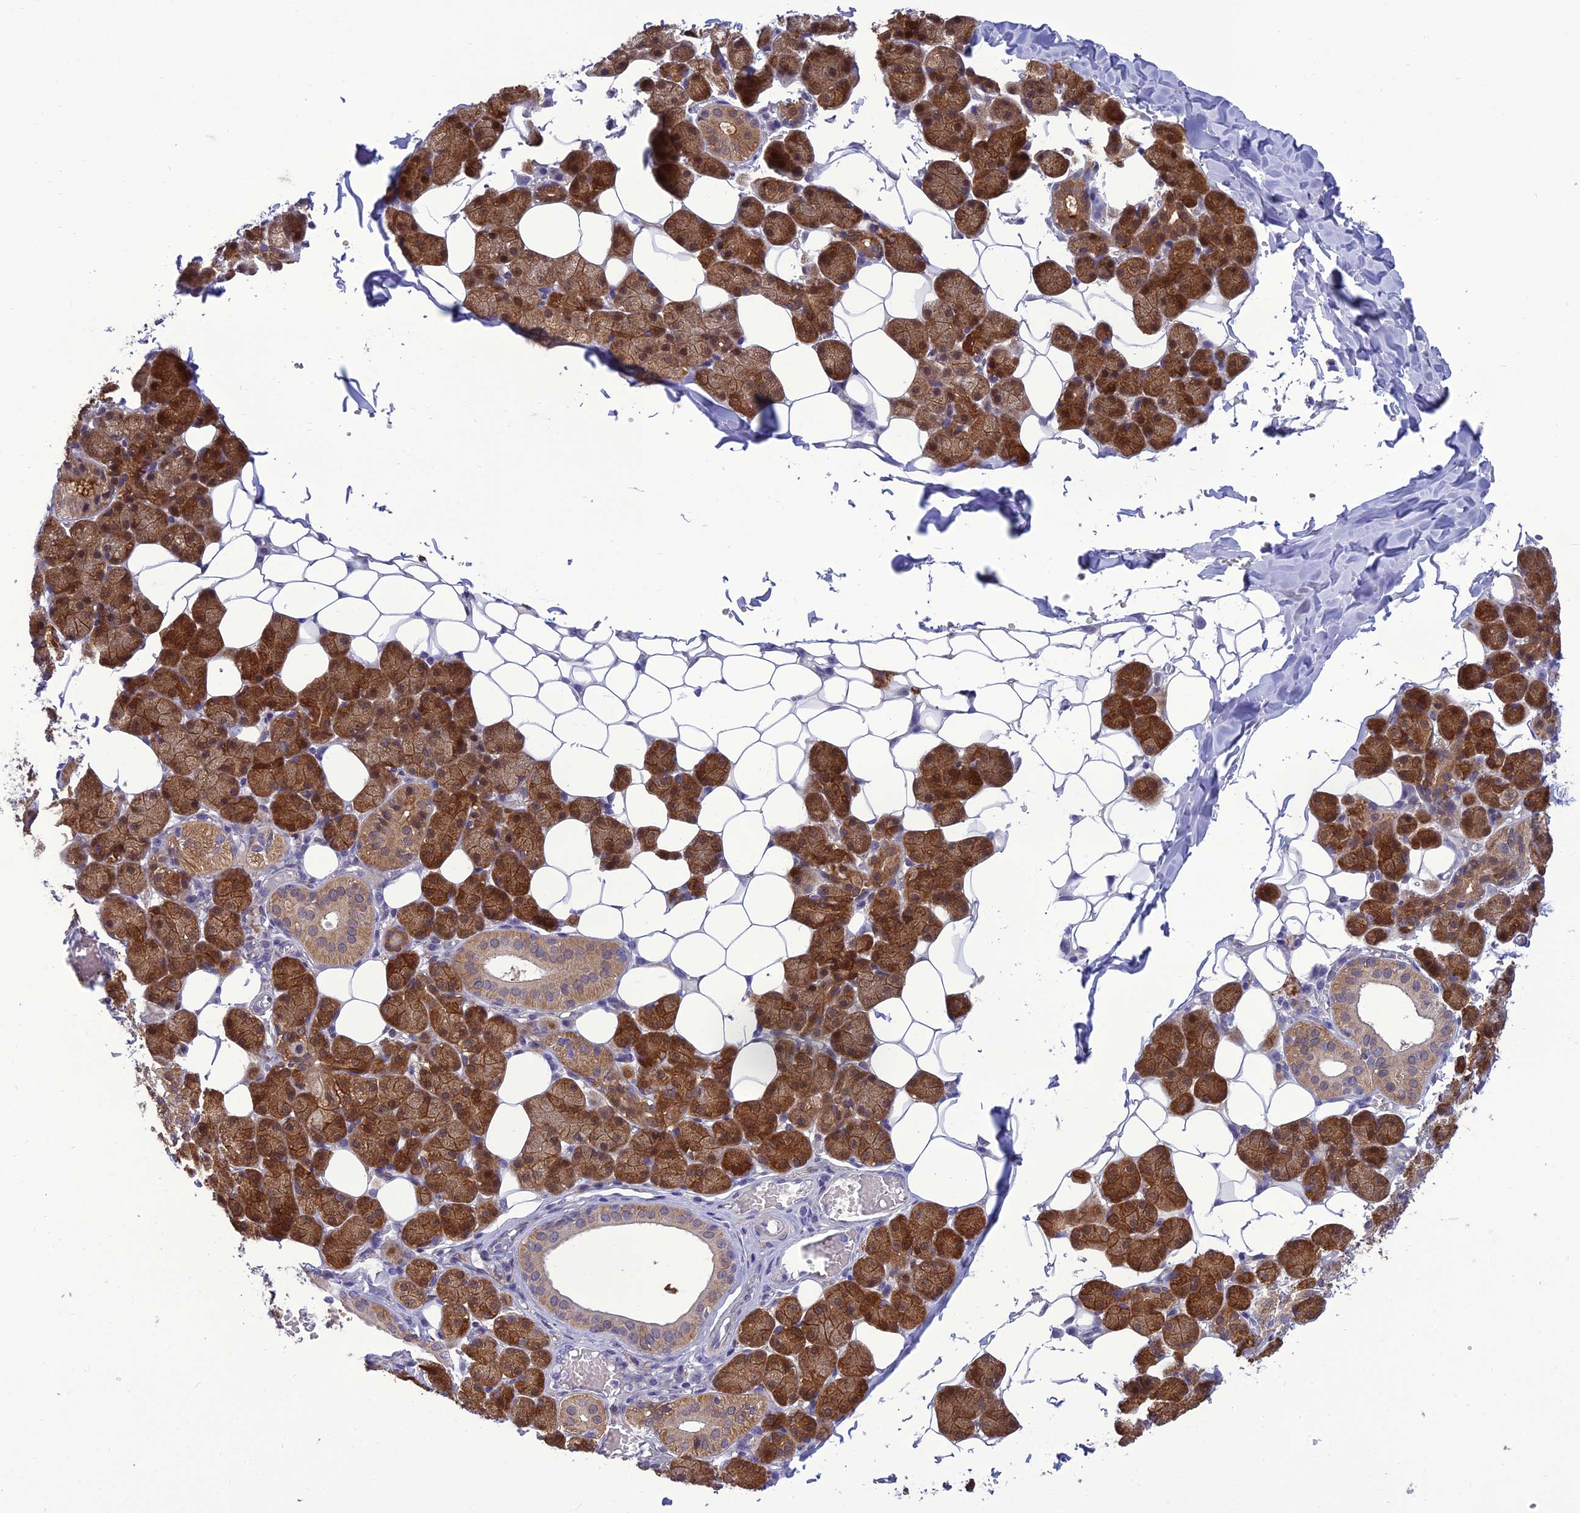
{"staining": {"intensity": "strong", "quantity": ">75%", "location": "cytoplasmic/membranous,nuclear"}, "tissue": "salivary gland", "cell_type": "Glandular cells", "image_type": "normal", "snomed": [{"axis": "morphology", "description": "Normal tissue, NOS"}, {"axis": "topography", "description": "Salivary gland"}], "caption": "Human salivary gland stained with a protein marker shows strong staining in glandular cells.", "gene": "ANKS4B", "patient": {"sex": "female", "age": 33}}